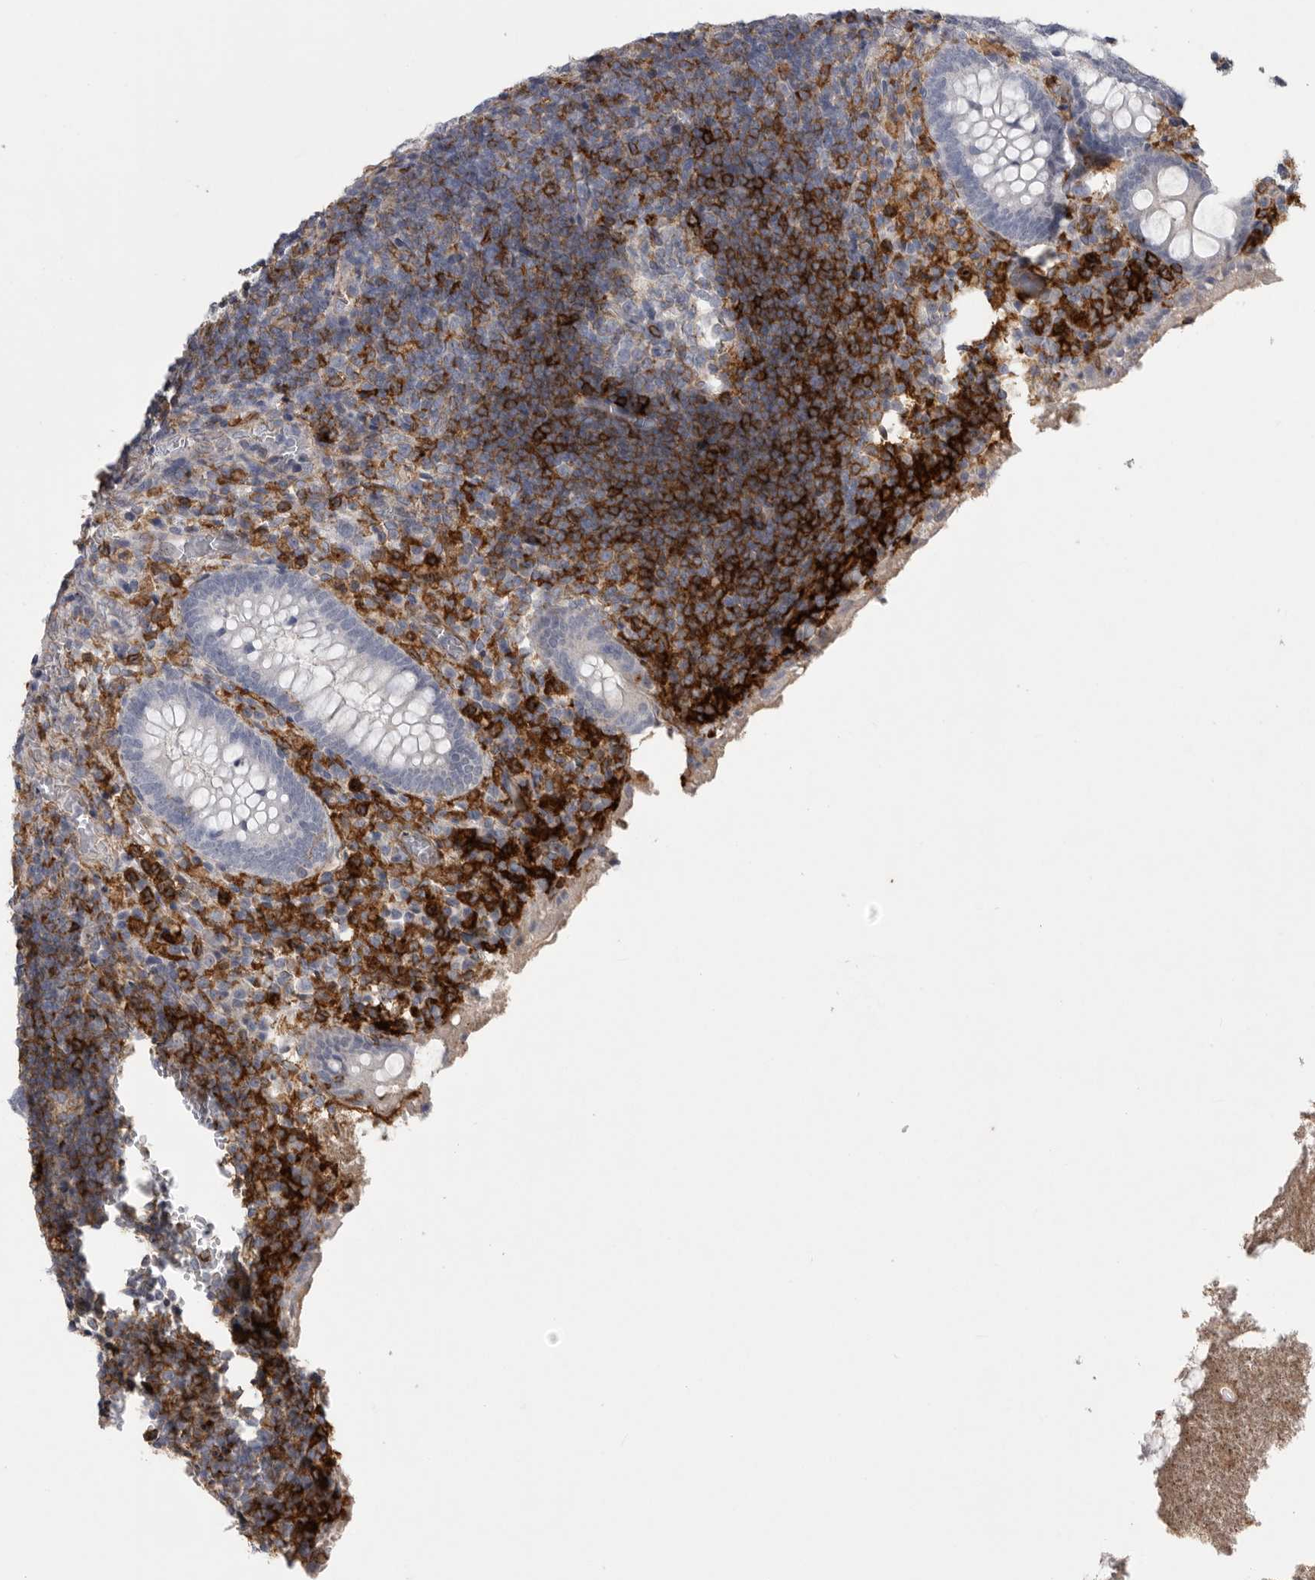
{"staining": {"intensity": "negative", "quantity": "none", "location": "none"}, "tissue": "appendix", "cell_type": "Glandular cells", "image_type": "normal", "snomed": [{"axis": "morphology", "description": "Normal tissue, NOS"}, {"axis": "topography", "description": "Appendix"}], "caption": "Immunohistochemical staining of normal appendix demonstrates no significant positivity in glandular cells.", "gene": "SIGLEC10", "patient": {"sex": "female", "age": 17}}